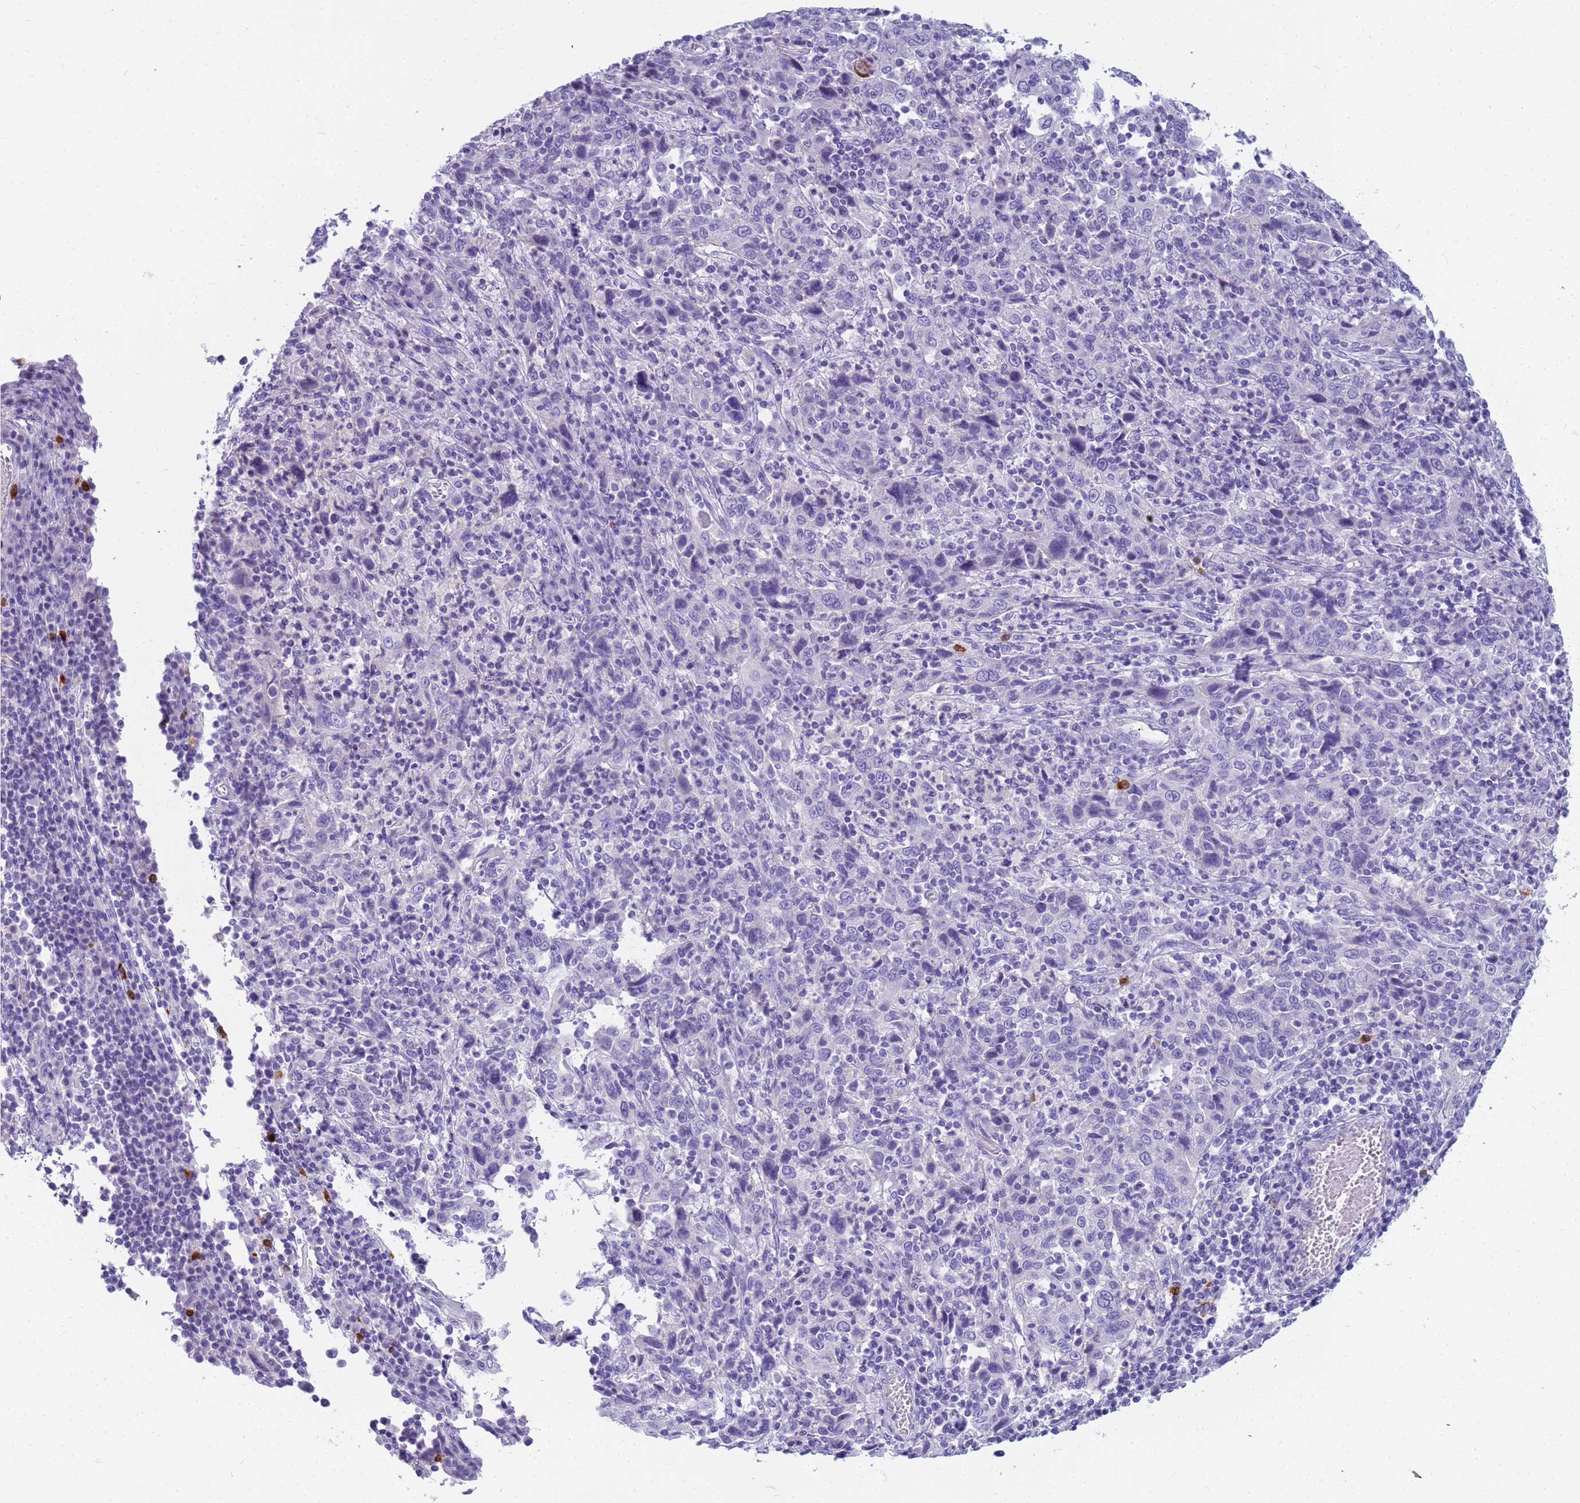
{"staining": {"intensity": "negative", "quantity": "none", "location": "none"}, "tissue": "cervical cancer", "cell_type": "Tumor cells", "image_type": "cancer", "snomed": [{"axis": "morphology", "description": "Squamous cell carcinoma, NOS"}, {"axis": "topography", "description": "Cervix"}], "caption": "Protein analysis of cervical squamous cell carcinoma demonstrates no significant positivity in tumor cells.", "gene": "RNASE2", "patient": {"sex": "female", "age": 46}}